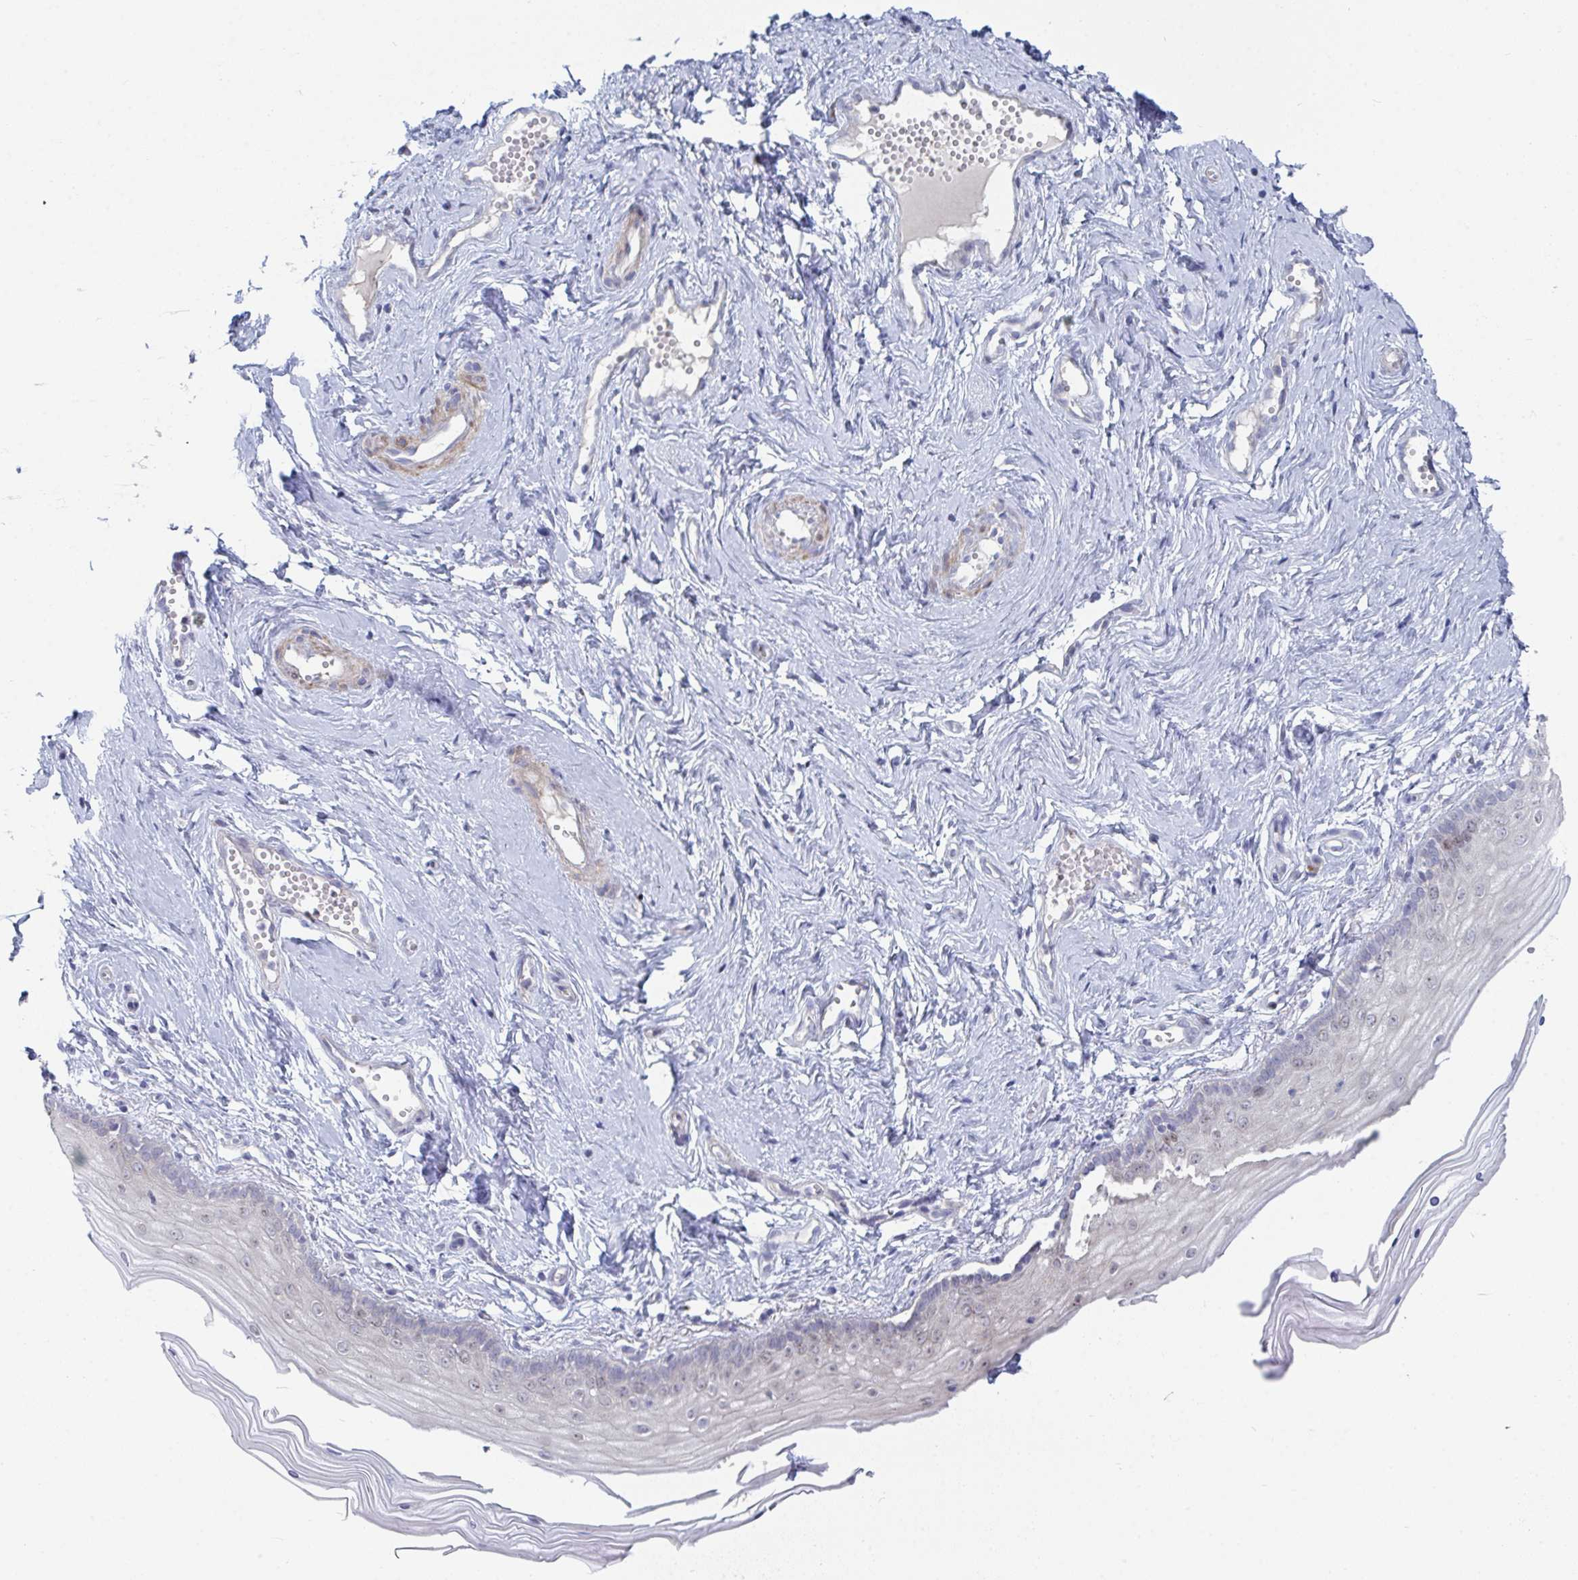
{"staining": {"intensity": "moderate", "quantity": "<25%", "location": "nuclear"}, "tissue": "vagina", "cell_type": "Squamous epithelial cells", "image_type": "normal", "snomed": [{"axis": "morphology", "description": "Normal tissue, NOS"}, {"axis": "topography", "description": "Vagina"}], "caption": "Immunohistochemical staining of benign human vagina exhibits low levels of moderate nuclear positivity in about <25% of squamous epithelial cells.", "gene": "CENPT", "patient": {"sex": "female", "age": 38}}